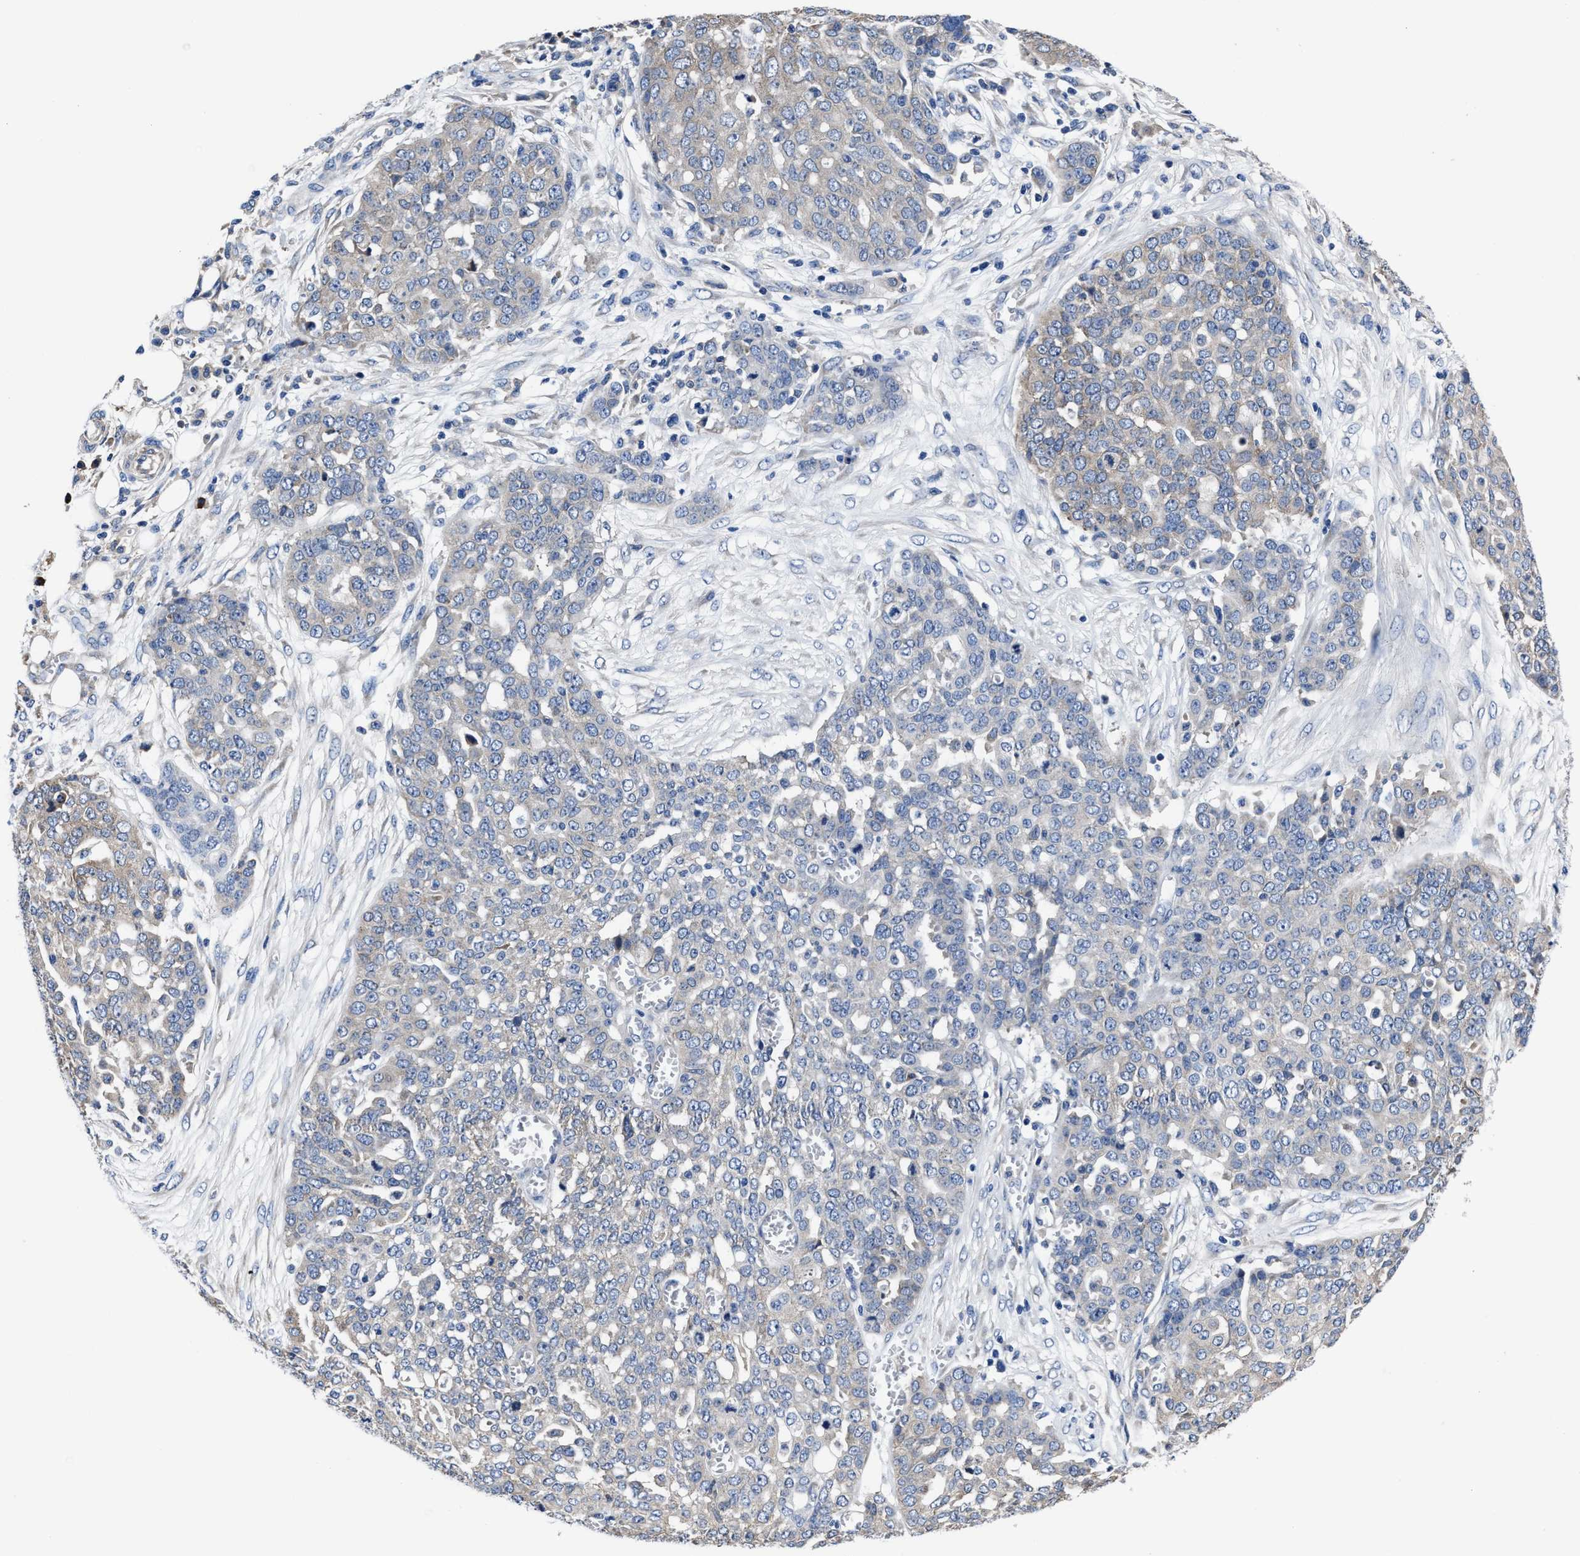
{"staining": {"intensity": "weak", "quantity": "<25%", "location": "cytoplasmic/membranous"}, "tissue": "ovarian cancer", "cell_type": "Tumor cells", "image_type": "cancer", "snomed": [{"axis": "morphology", "description": "Cystadenocarcinoma, serous, NOS"}, {"axis": "topography", "description": "Soft tissue"}, {"axis": "topography", "description": "Ovary"}], "caption": "The IHC histopathology image has no significant staining in tumor cells of ovarian serous cystadenocarcinoma tissue.", "gene": "SRPK2", "patient": {"sex": "female", "age": 57}}